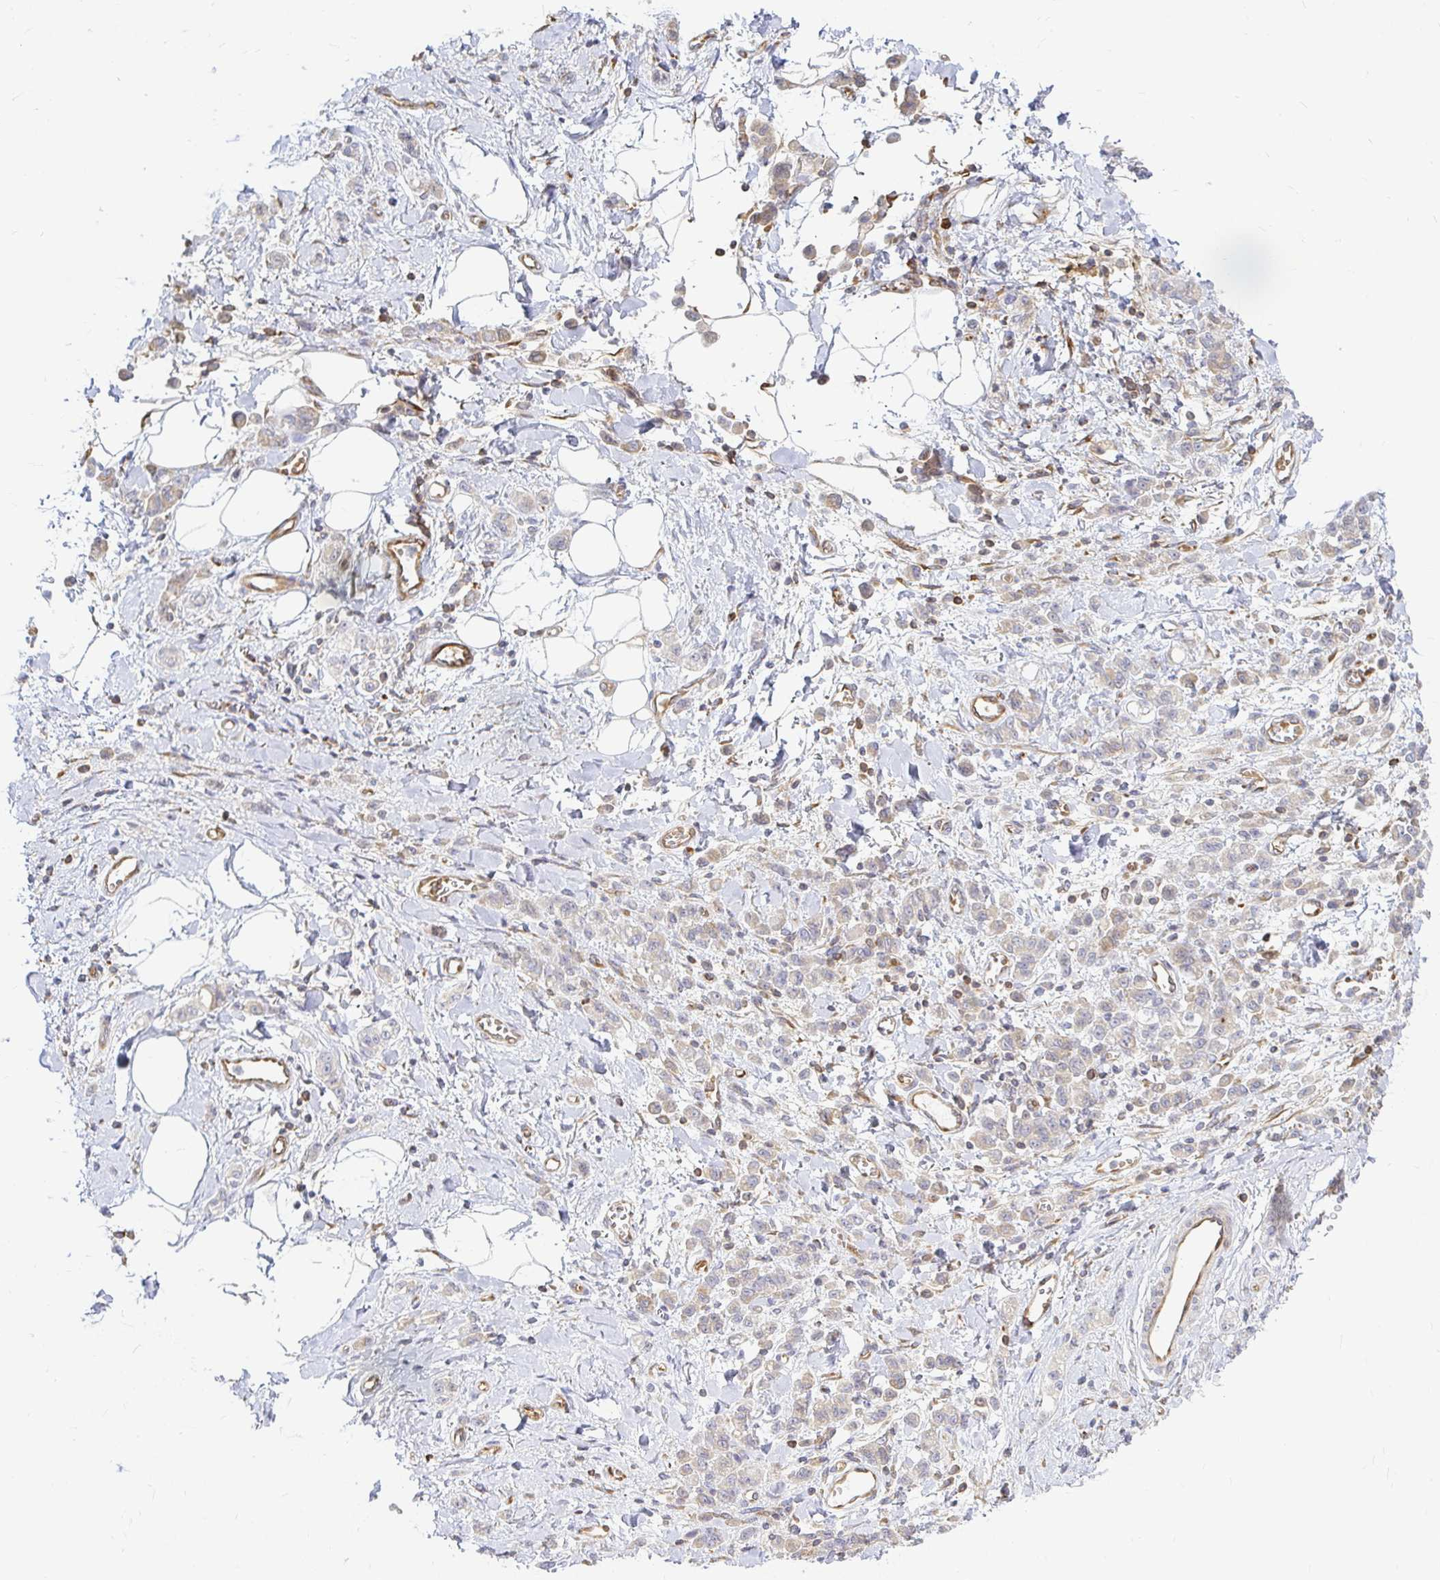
{"staining": {"intensity": "negative", "quantity": "none", "location": "none"}, "tissue": "stomach cancer", "cell_type": "Tumor cells", "image_type": "cancer", "snomed": [{"axis": "morphology", "description": "Adenocarcinoma, NOS"}, {"axis": "topography", "description": "Stomach"}], "caption": "High power microscopy micrograph of an IHC image of adenocarcinoma (stomach), revealing no significant positivity in tumor cells.", "gene": "CAST", "patient": {"sex": "male", "age": 77}}